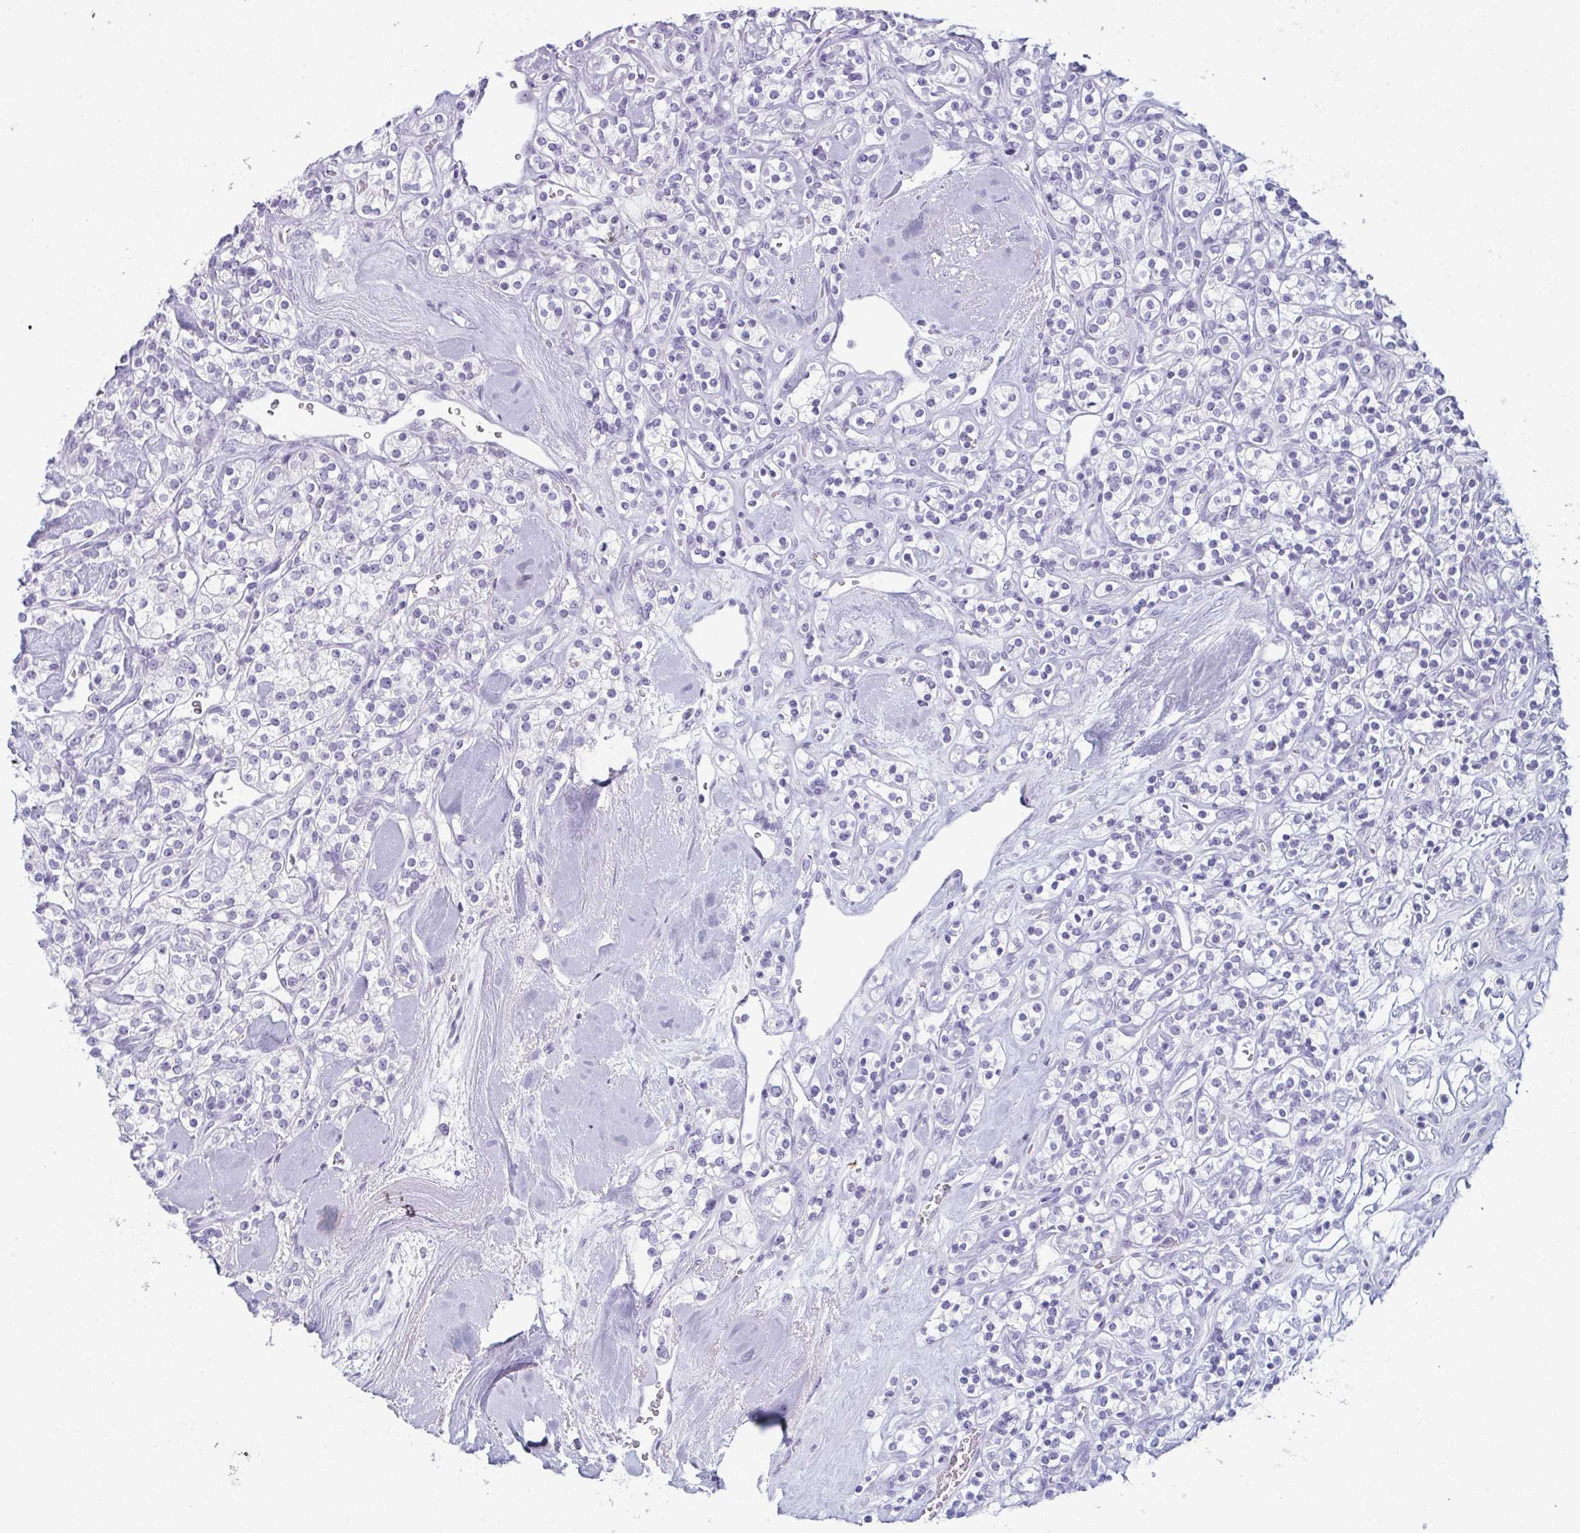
{"staining": {"intensity": "negative", "quantity": "none", "location": "none"}, "tissue": "renal cancer", "cell_type": "Tumor cells", "image_type": "cancer", "snomed": [{"axis": "morphology", "description": "Adenocarcinoma, NOS"}, {"axis": "topography", "description": "Kidney"}], "caption": "The immunohistochemistry (IHC) image has no significant positivity in tumor cells of renal cancer (adenocarcinoma) tissue.", "gene": "ENKUR", "patient": {"sex": "male", "age": 77}}